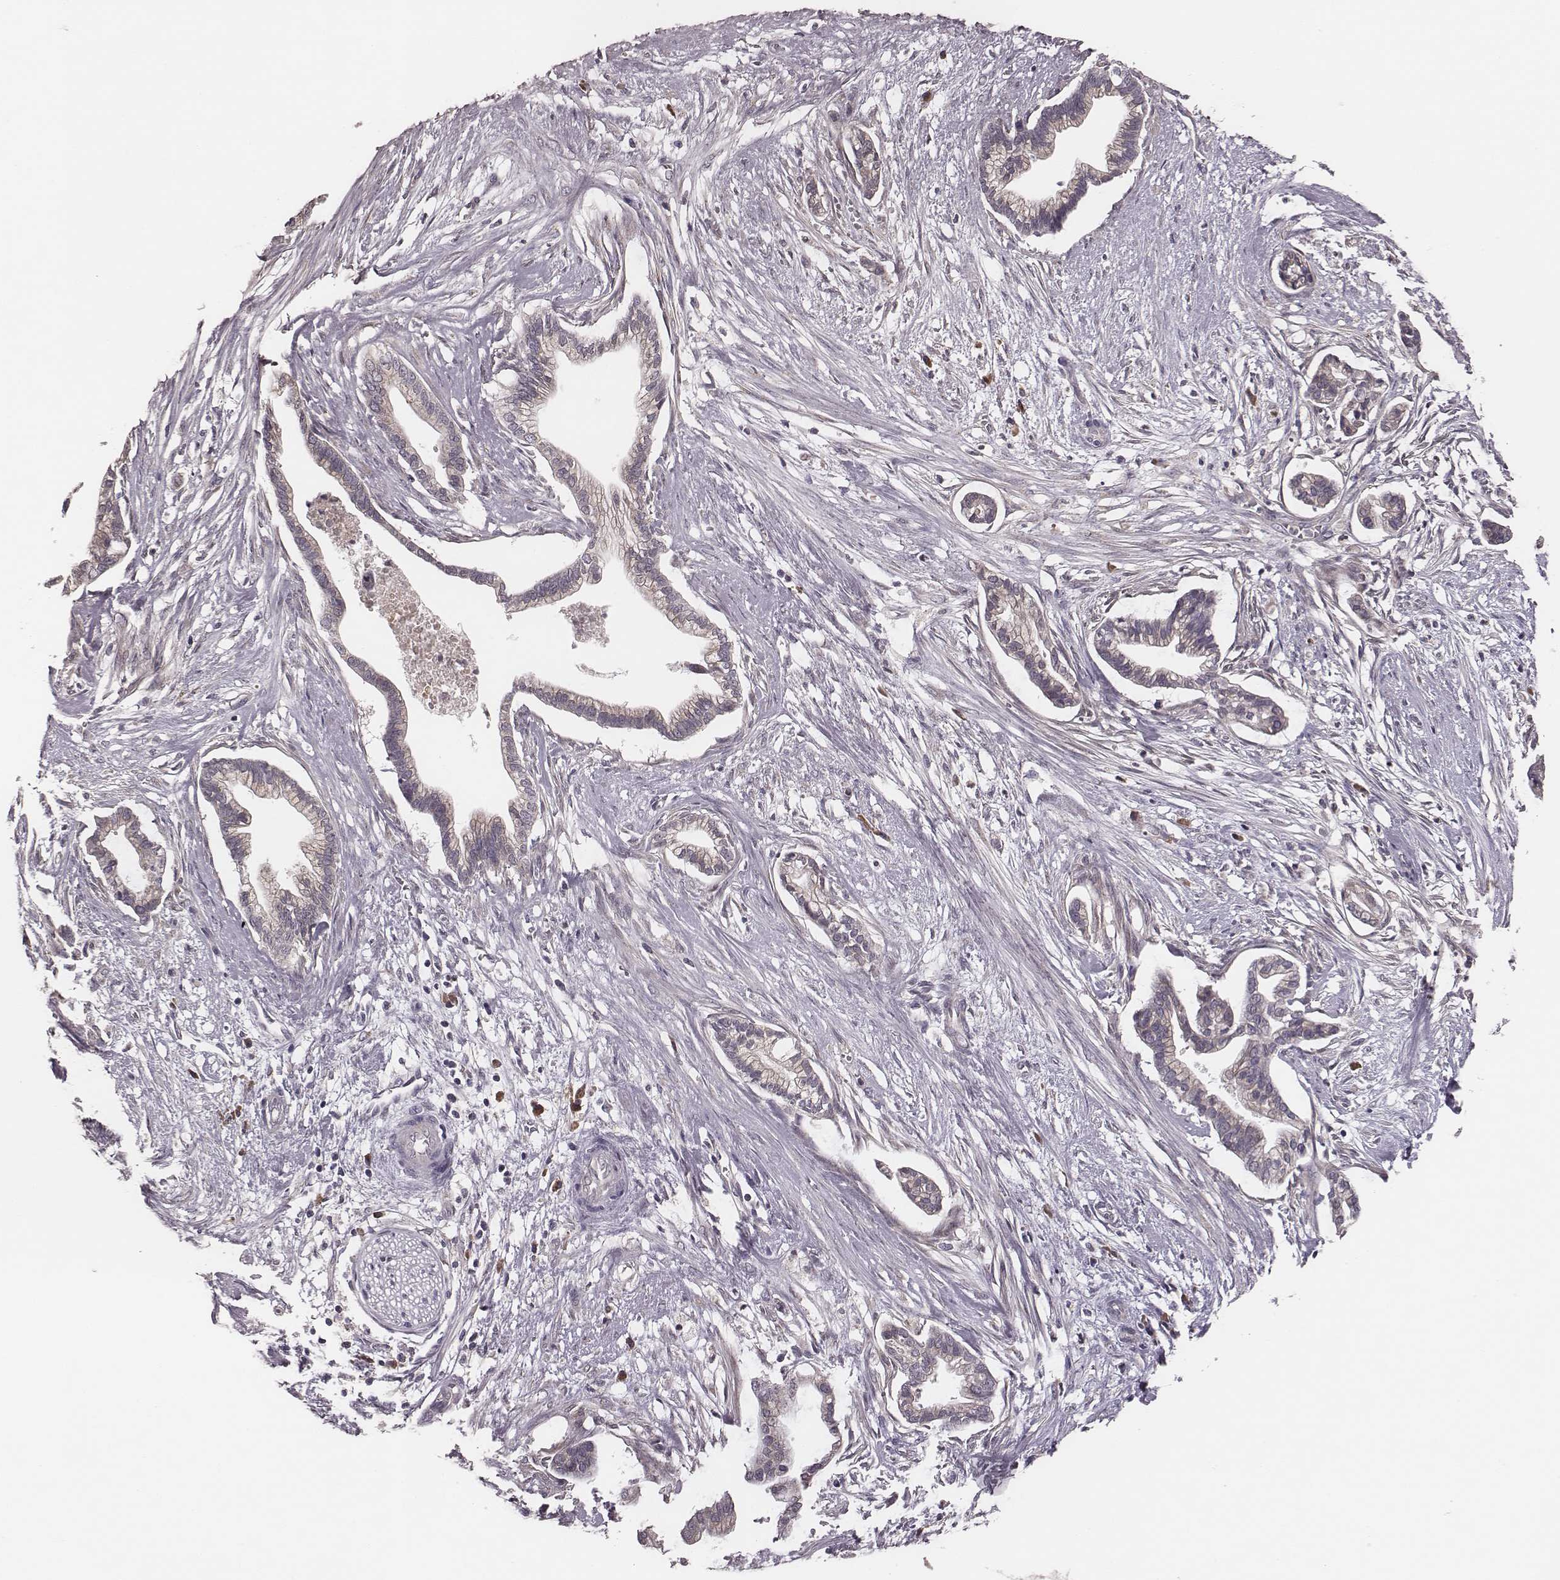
{"staining": {"intensity": "weak", "quantity": "<25%", "location": "cytoplasmic/membranous"}, "tissue": "cervical cancer", "cell_type": "Tumor cells", "image_type": "cancer", "snomed": [{"axis": "morphology", "description": "Adenocarcinoma, NOS"}, {"axis": "topography", "description": "Cervix"}], "caption": "The photomicrograph shows no staining of tumor cells in cervical cancer.", "gene": "P2RX5", "patient": {"sex": "female", "age": 62}}